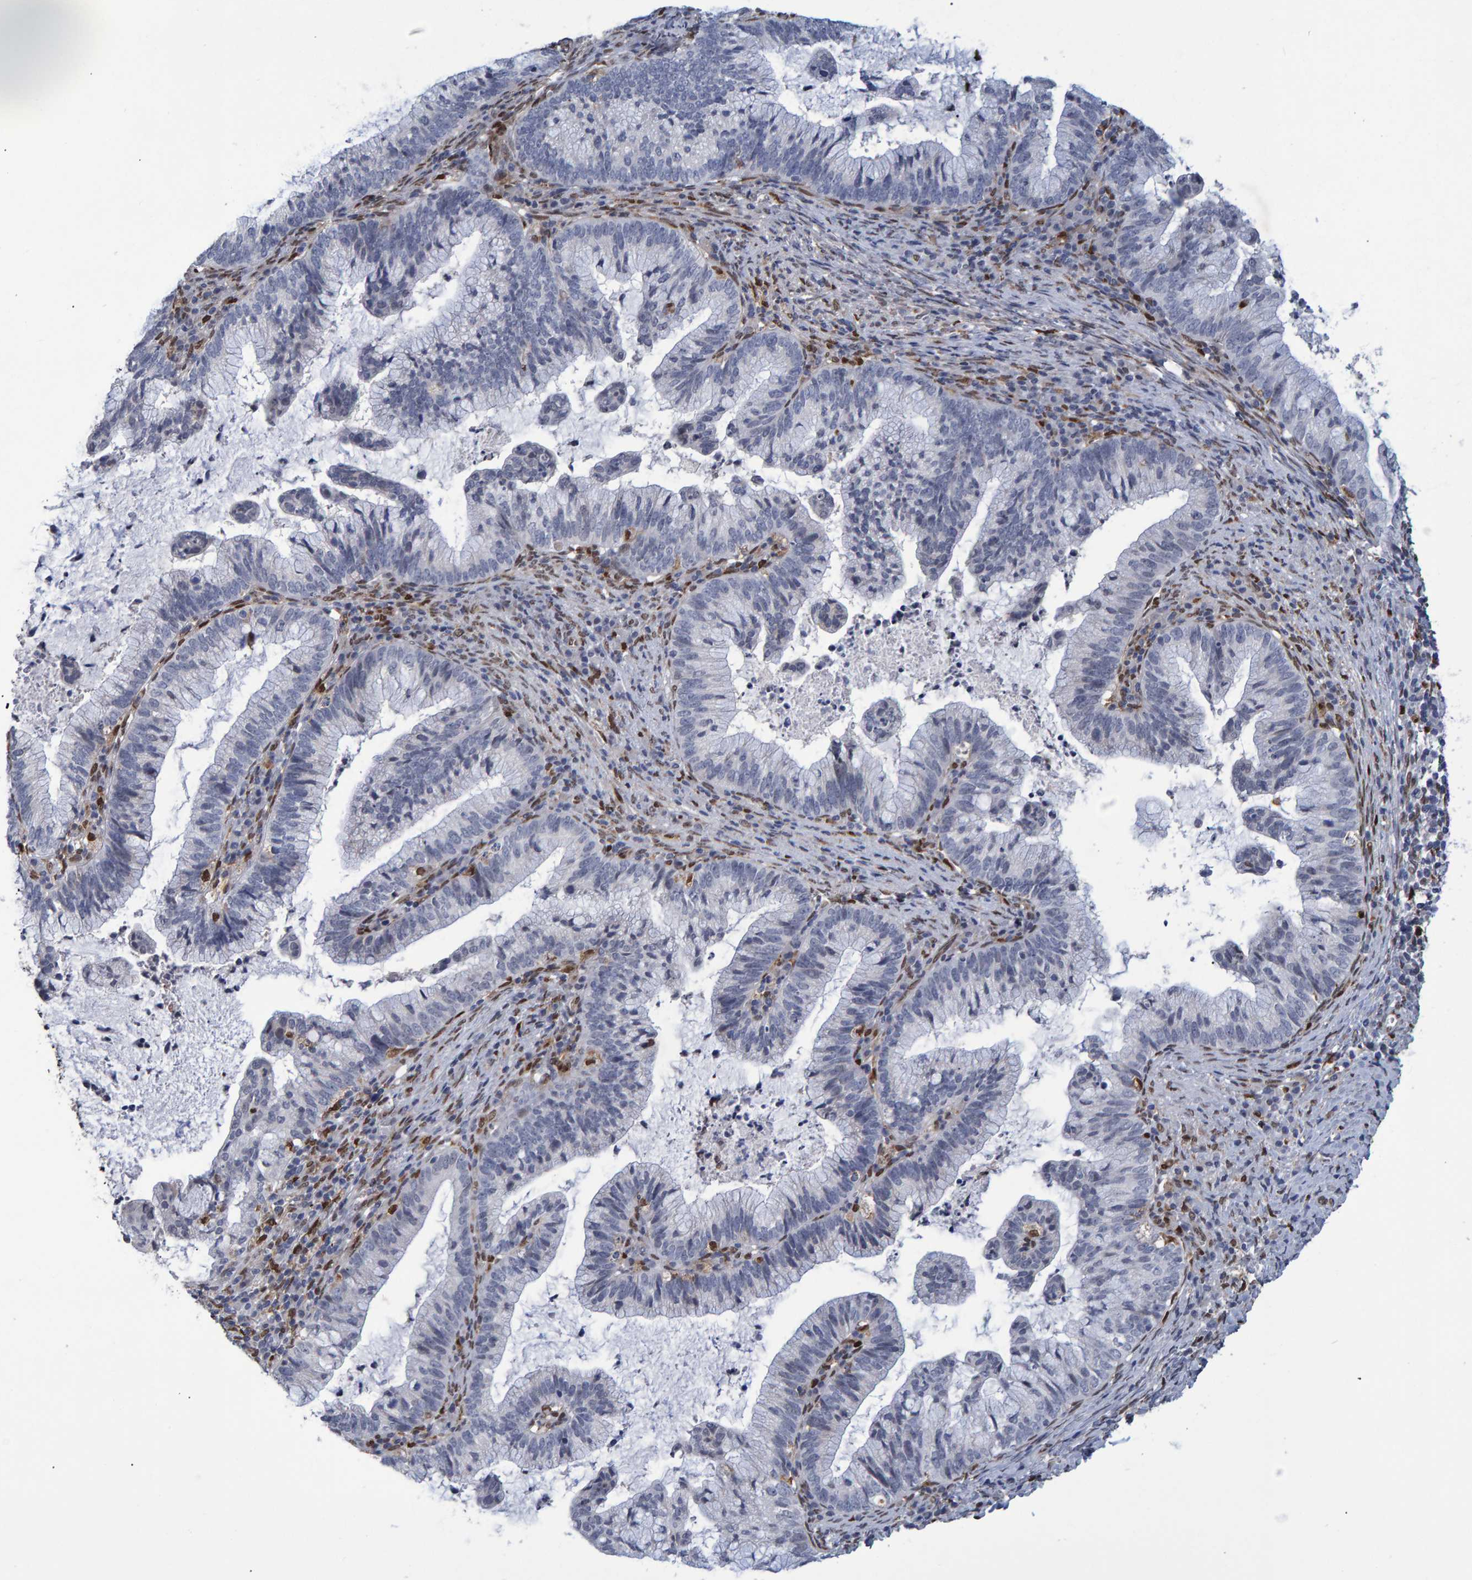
{"staining": {"intensity": "negative", "quantity": "none", "location": "none"}, "tissue": "cervical cancer", "cell_type": "Tumor cells", "image_type": "cancer", "snomed": [{"axis": "morphology", "description": "Adenocarcinoma, NOS"}, {"axis": "topography", "description": "Cervix"}], "caption": "This is an immunohistochemistry (IHC) micrograph of human adenocarcinoma (cervical). There is no staining in tumor cells.", "gene": "QKI", "patient": {"sex": "female", "age": 36}}